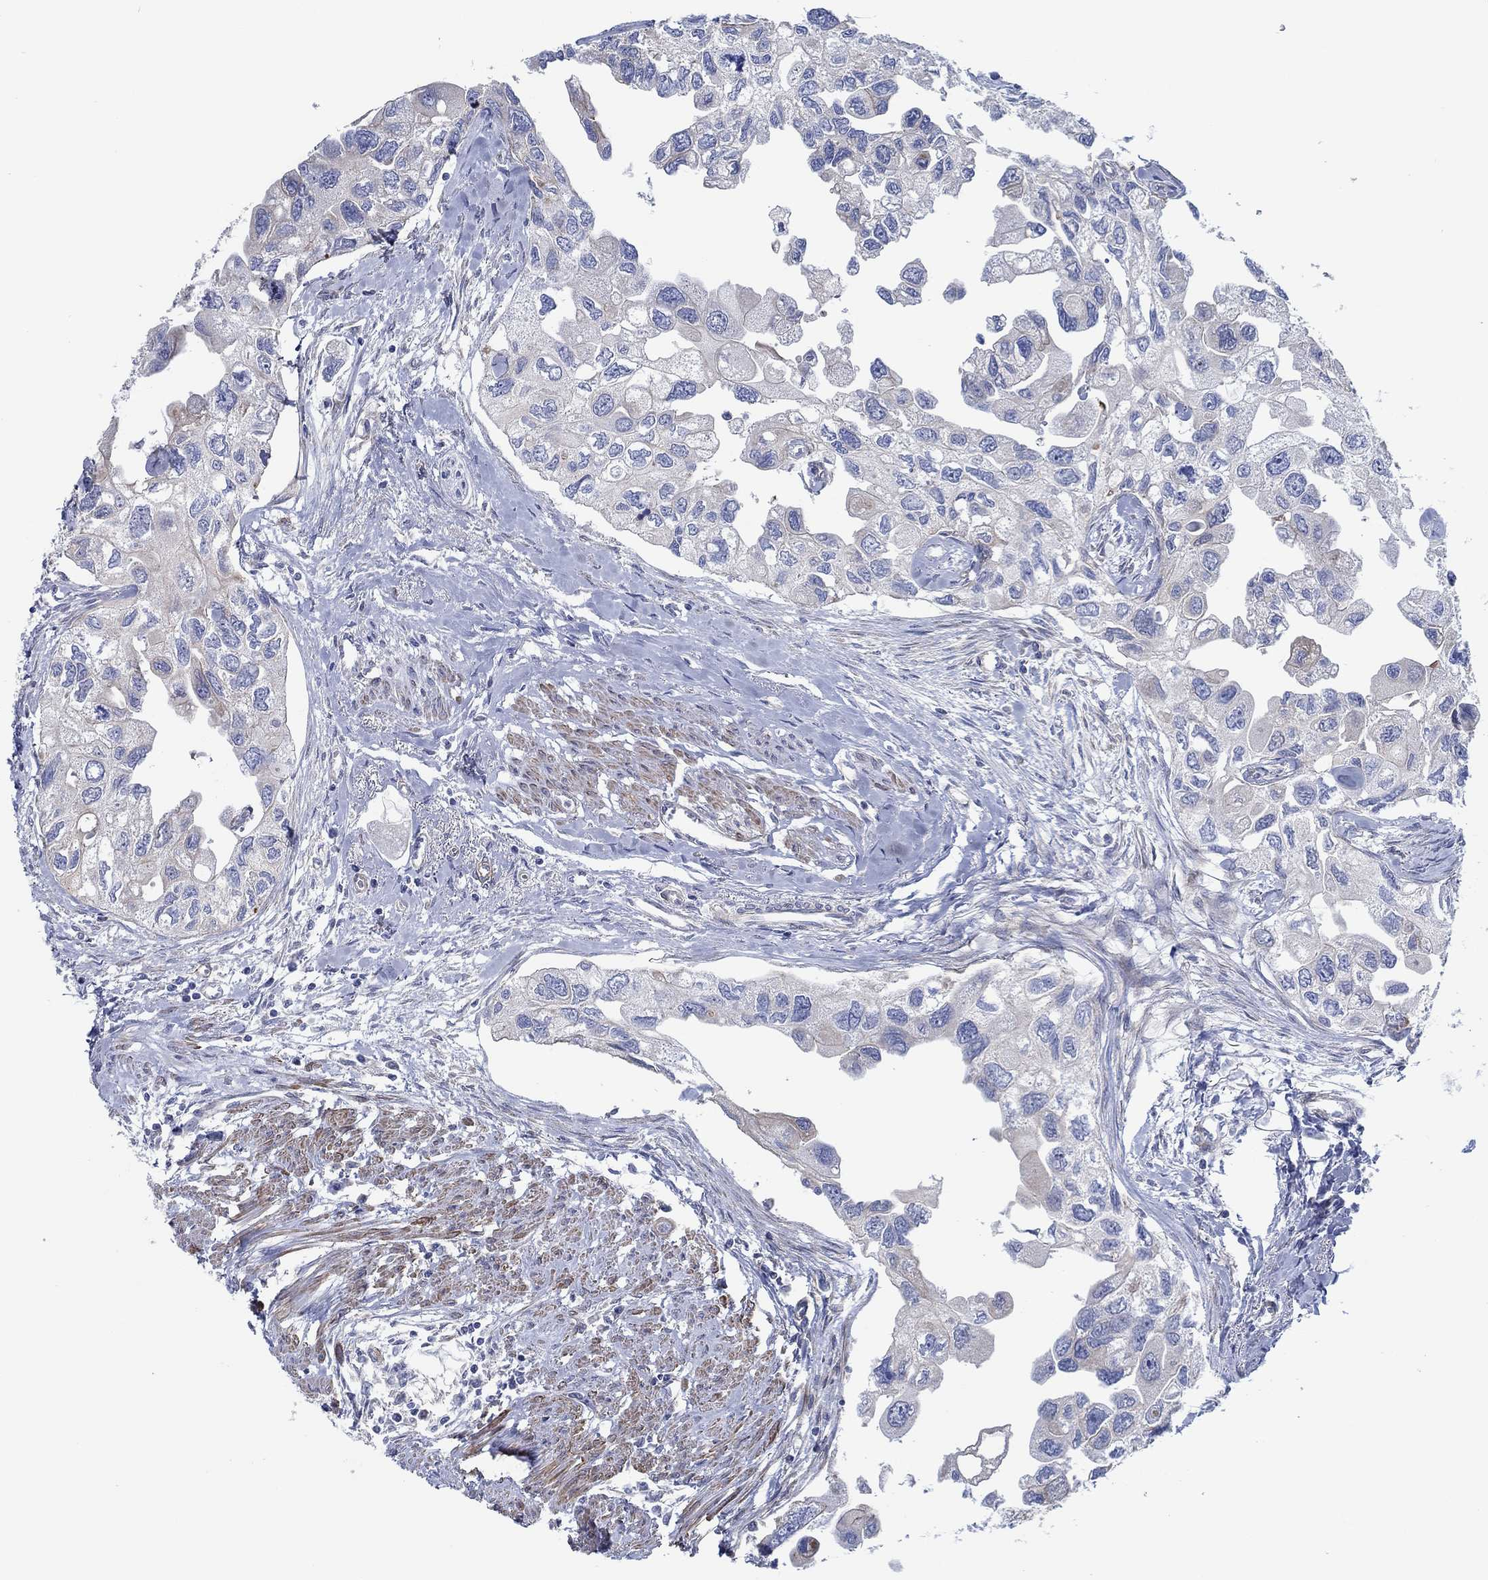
{"staining": {"intensity": "negative", "quantity": "none", "location": "none"}, "tissue": "urothelial cancer", "cell_type": "Tumor cells", "image_type": "cancer", "snomed": [{"axis": "morphology", "description": "Urothelial carcinoma, High grade"}, {"axis": "topography", "description": "Urinary bladder"}], "caption": "There is no significant staining in tumor cells of urothelial cancer.", "gene": "FMN1", "patient": {"sex": "male", "age": 59}}